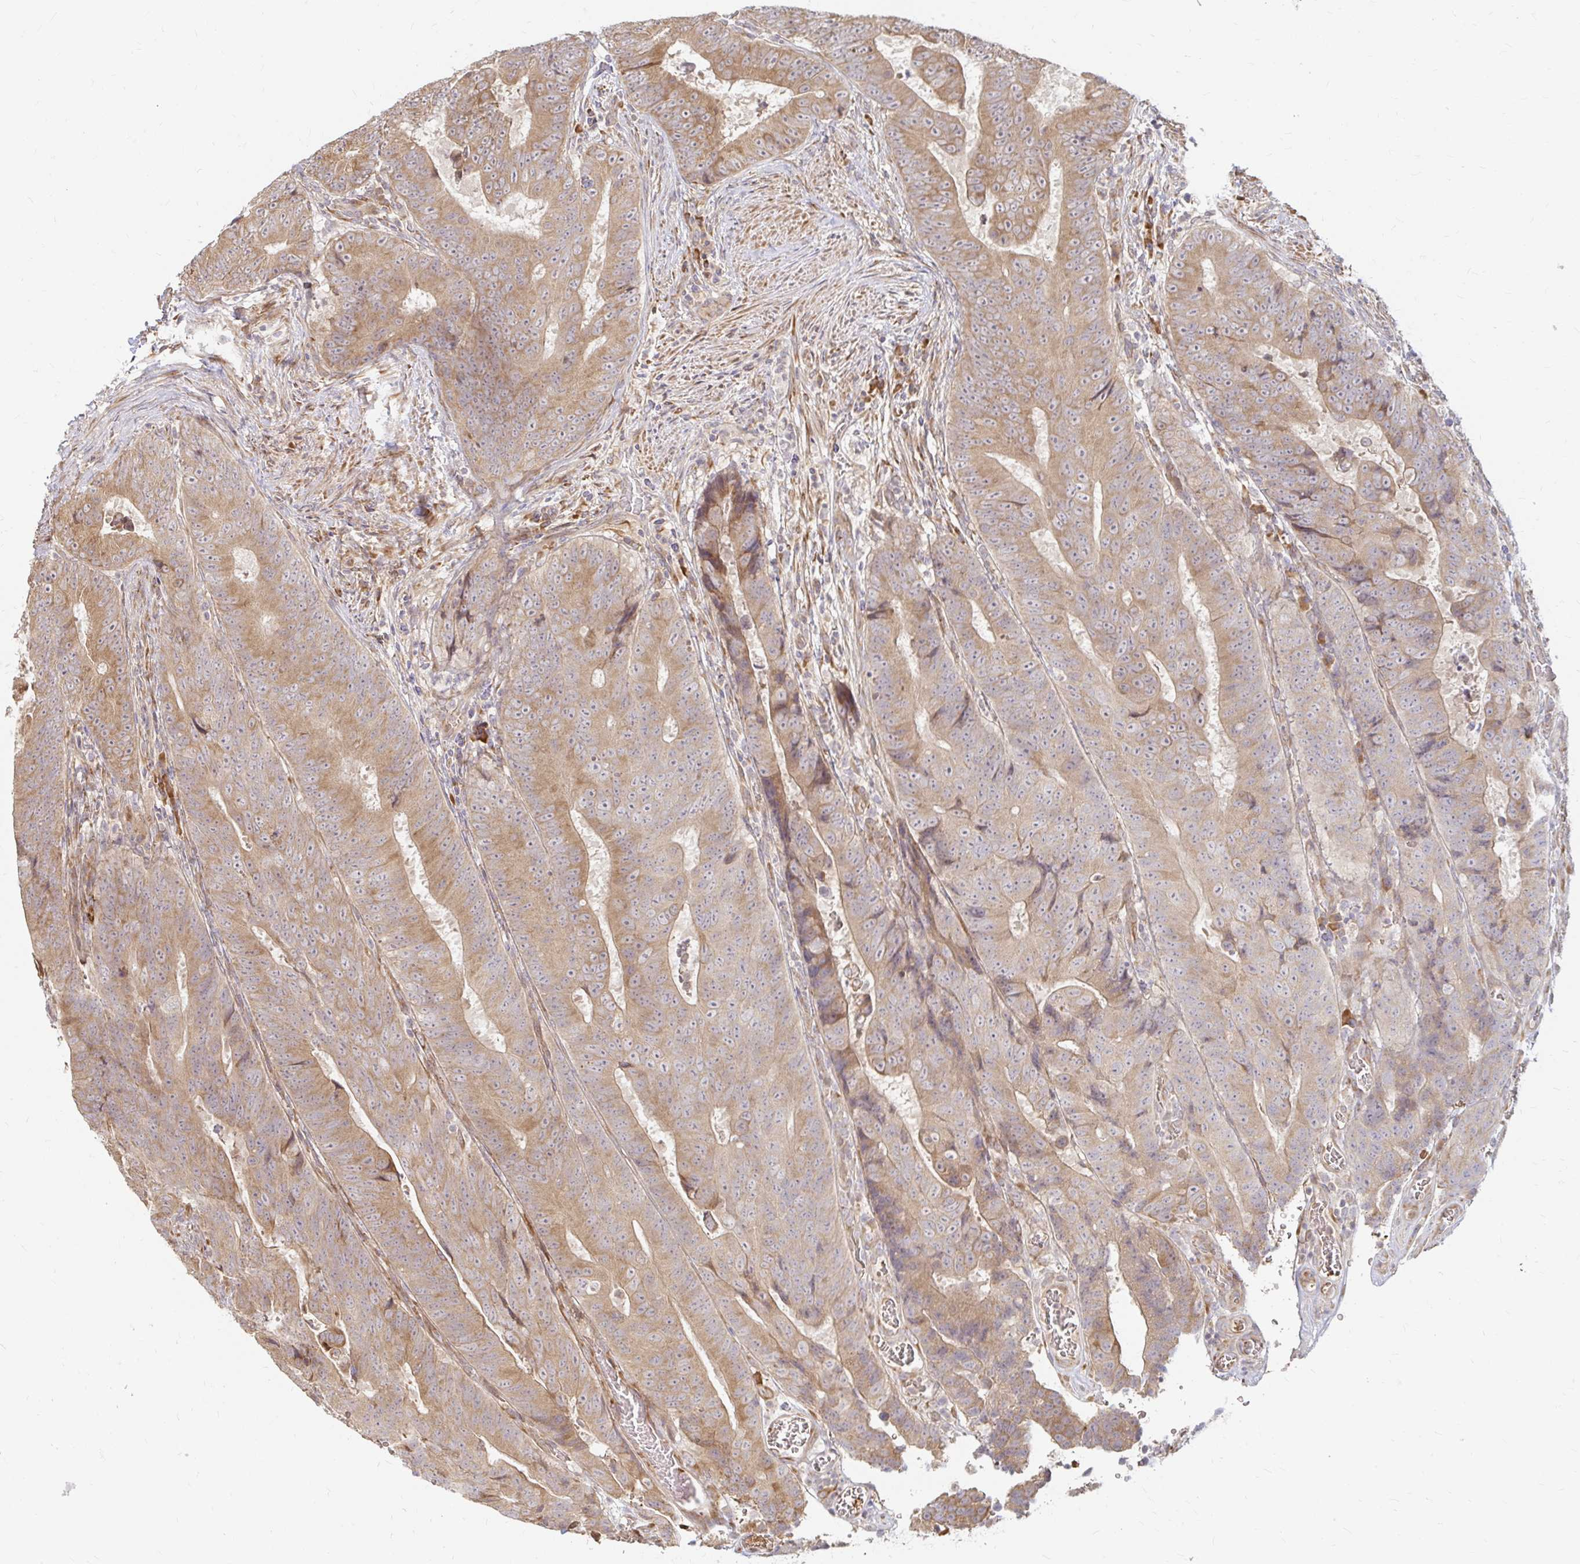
{"staining": {"intensity": "moderate", "quantity": ">75%", "location": "cytoplasmic/membranous"}, "tissue": "colorectal cancer", "cell_type": "Tumor cells", "image_type": "cancer", "snomed": [{"axis": "morphology", "description": "Adenocarcinoma, NOS"}, {"axis": "topography", "description": "Colon"}], "caption": "About >75% of tumor cells in human adenocarcinoma (colorectal) display moderate cytoplasmic/membranous protein expression as visualized by brown immunohistochemical staining.", "gene": "CAST", "patient": {"sex": "female", "age": 48}}